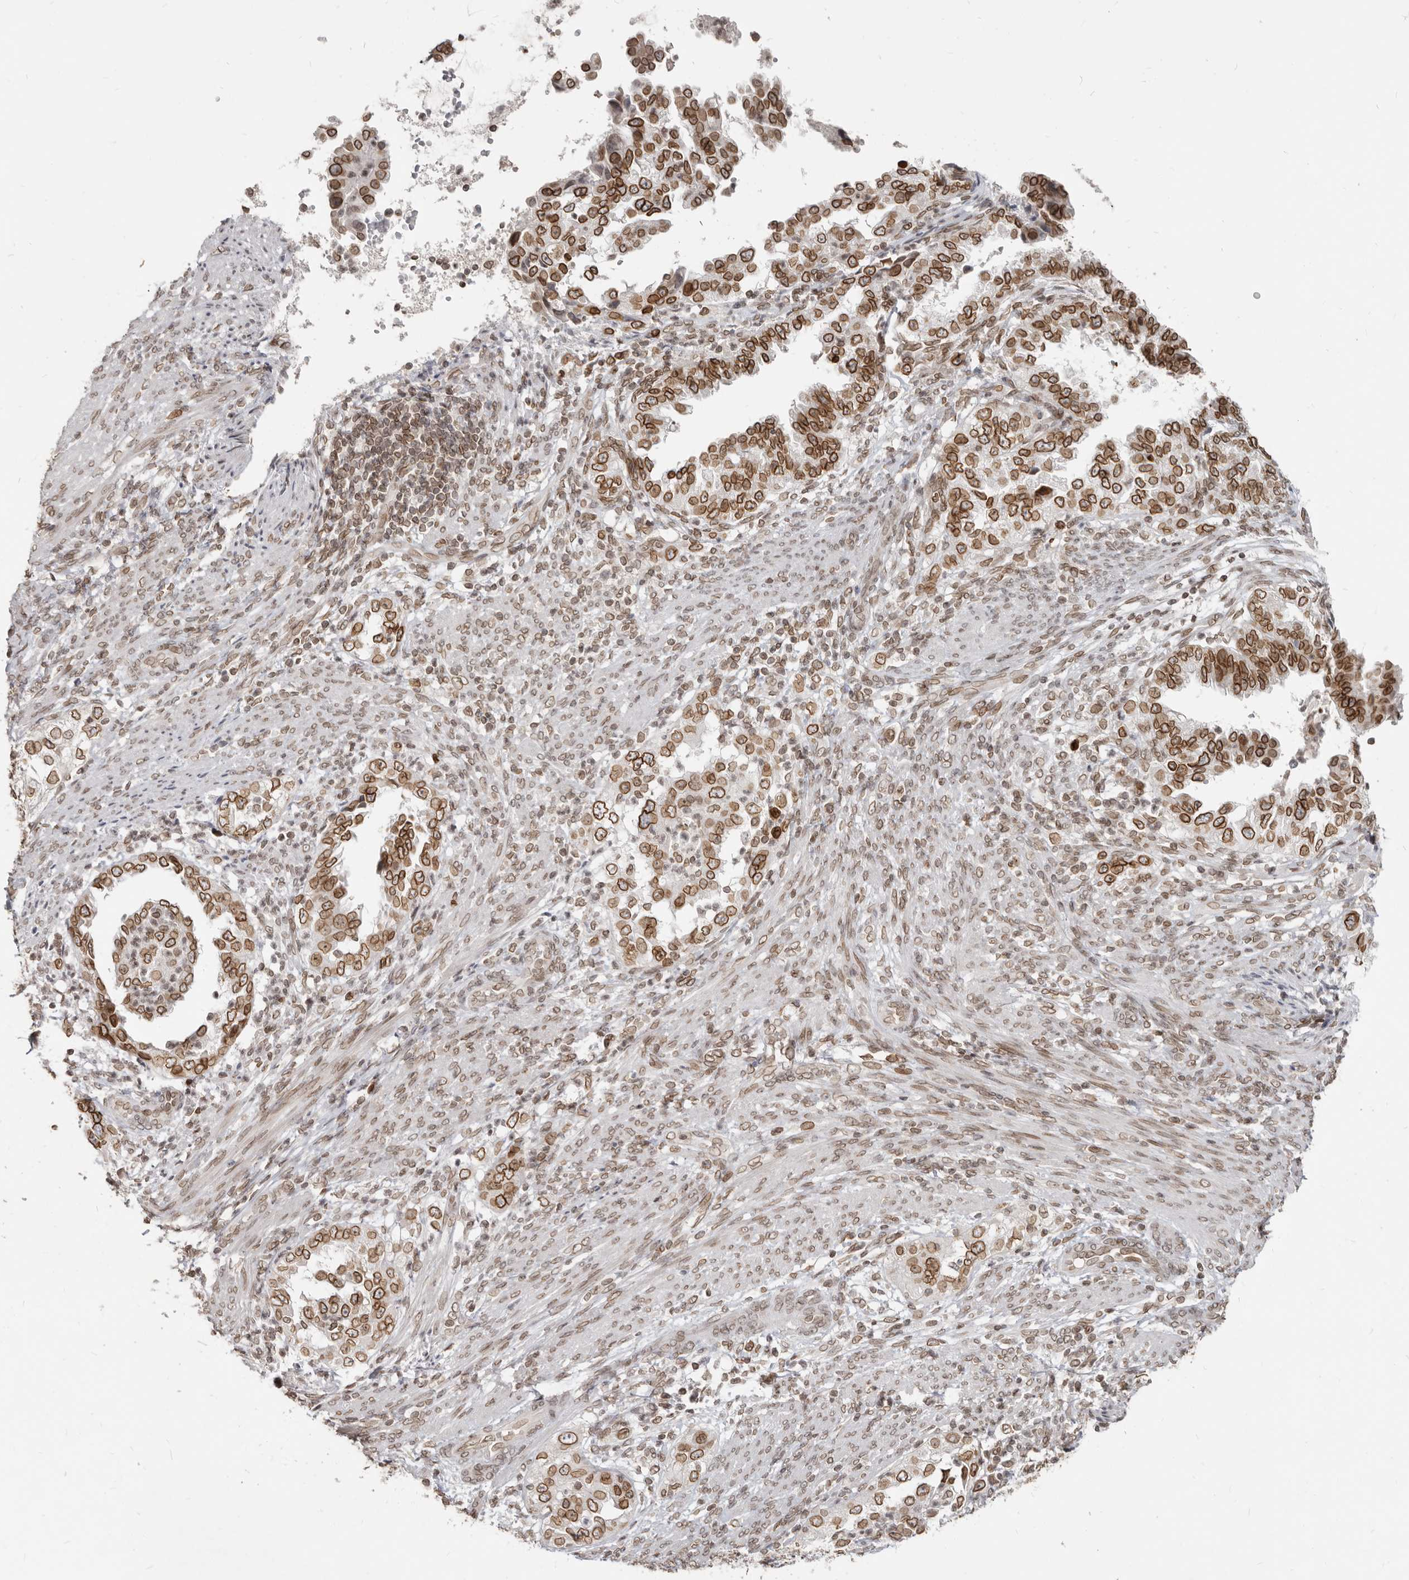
{"staining": {"intensity": "strong", "quantity": ">75%", "location": "cytoplasmic/membranous,nuclear"}, "tissue": "endometrial cancer", "cell_type": "Tumor cells", "image_type": "cancer", "snomed": [{"axis": "morphology", "description": "Adenocarcinoma, NOS"}, {"axis": "topography", "description": "Endometrium"}], "caption": "Endometrial cancer tissue displays strong cytoplasmic/membranous and nuclear expression in approximately >75% of tumor cells, visualized by immunohistochemistry.", "gene": "NUP153", "patient": {"sex": "female", "age": 85}}